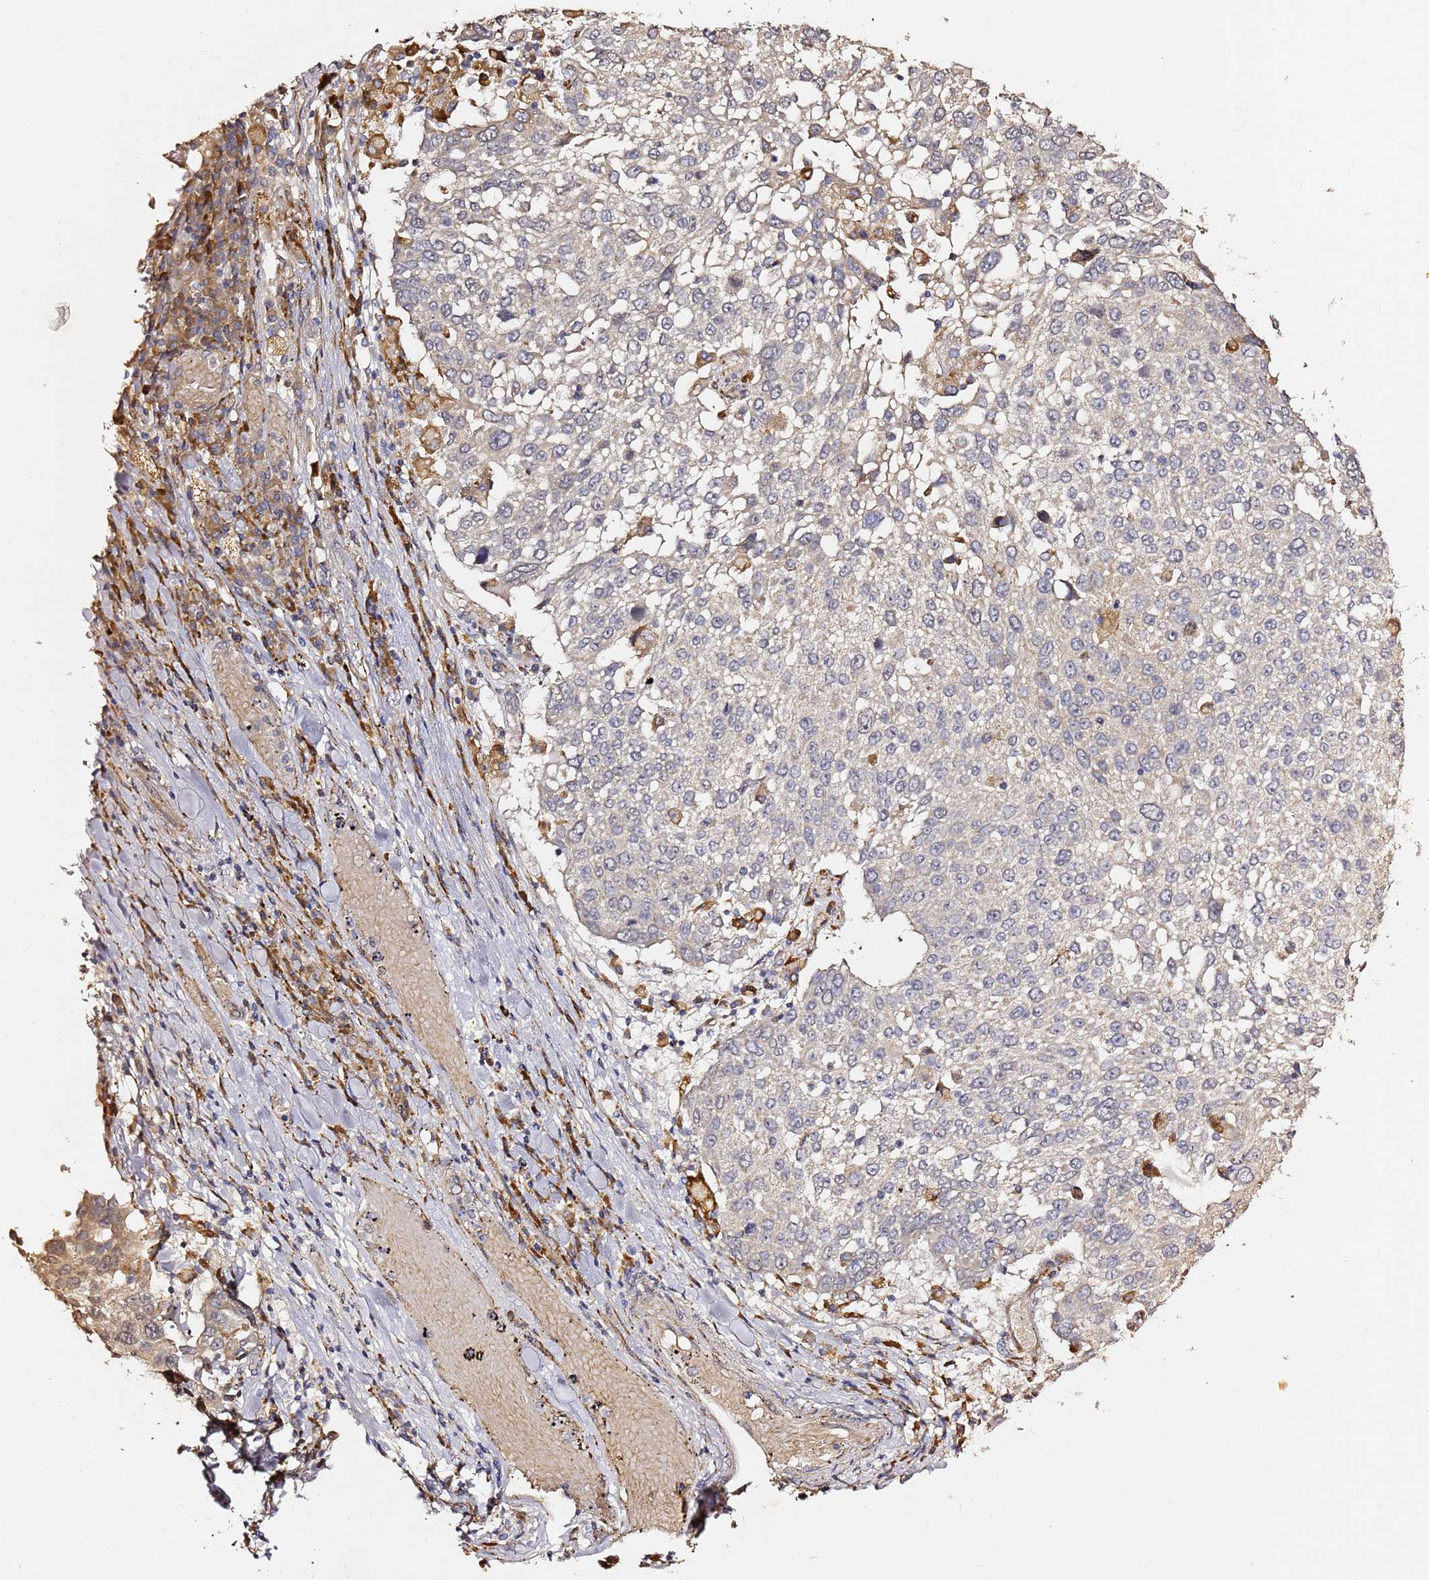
{"staining": {"intensity": "weak", "quantity": "<25%", "location": "cytoplasmic/membranous"}, "tissue": "lung cancer", "cell_type": "Tumor cells", "image_type": "cancer", "snomed": [{"axis": "morphology", "description": "Squamous cell carcinoma, NOS"}, {"axis": "topography", "description": "Lung"}], "caption": "Immunohistochemistry (IHC) photomicrograph of human squamous cell carcinoma (lung) stained for a protein (brown), which shows no staining in tumor cells.", "gene": "HSD17B7", "patient": {"sex": "male", "age": 65}}